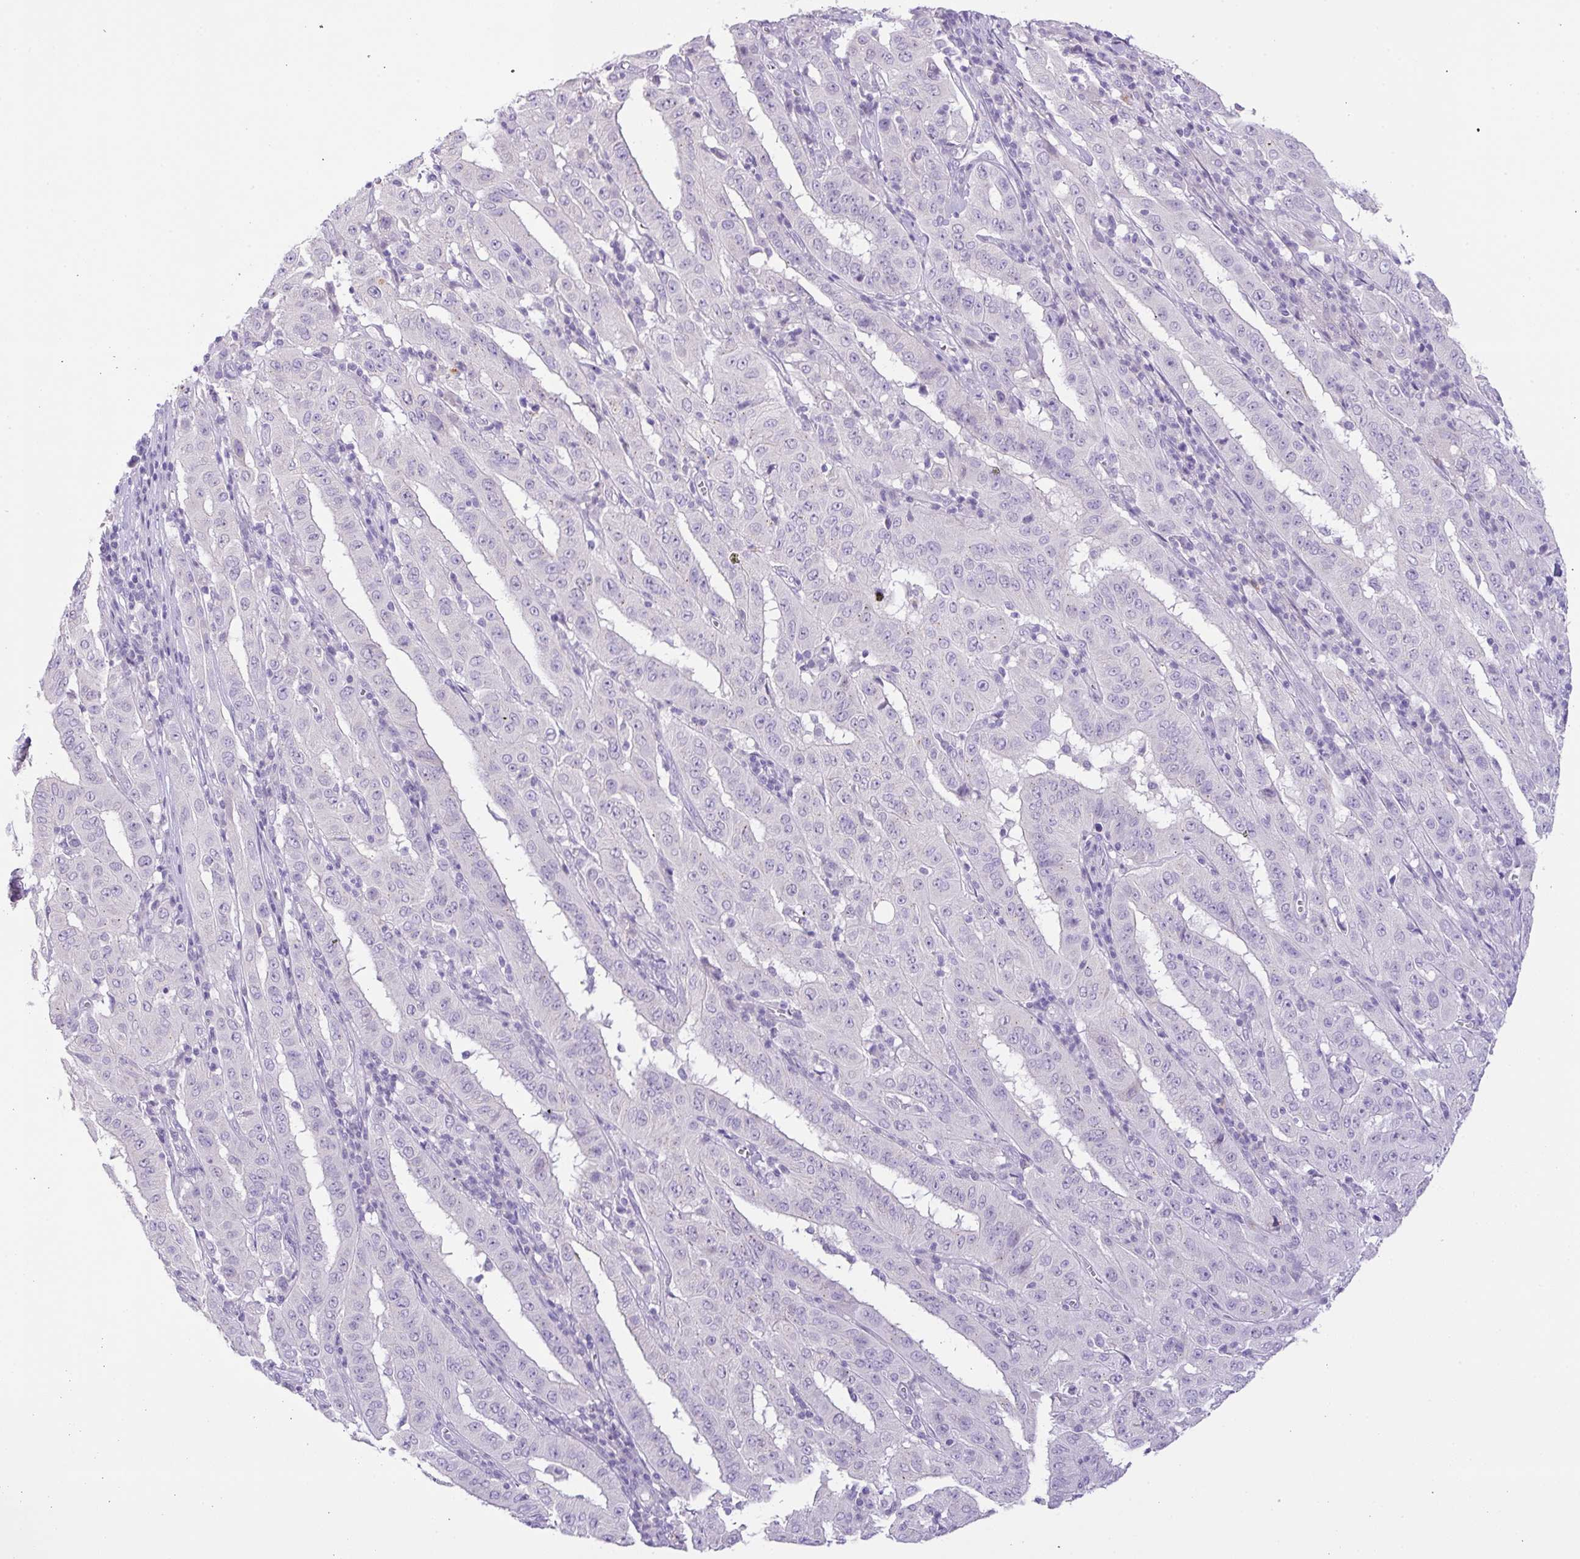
{"staining": {"intensity": "negative", "quantity": "none", "location": "none"}, "tissue": "pancreatic cancer", "cell_type": "Tumor cells", "image_type": "cancer", "snomed": [{"axis": "morphology", "description": "Adenocarcinoma, NOS"}, {"axis": "topography", "description": "Pancreas"}], "caption": "Immunohistochemical staining of pancreatic cancer (adenocarcinoma) shows no significant staining in tumor cells.", "gene": "CST11", "patient": {"sex": "male", "age": 63}}